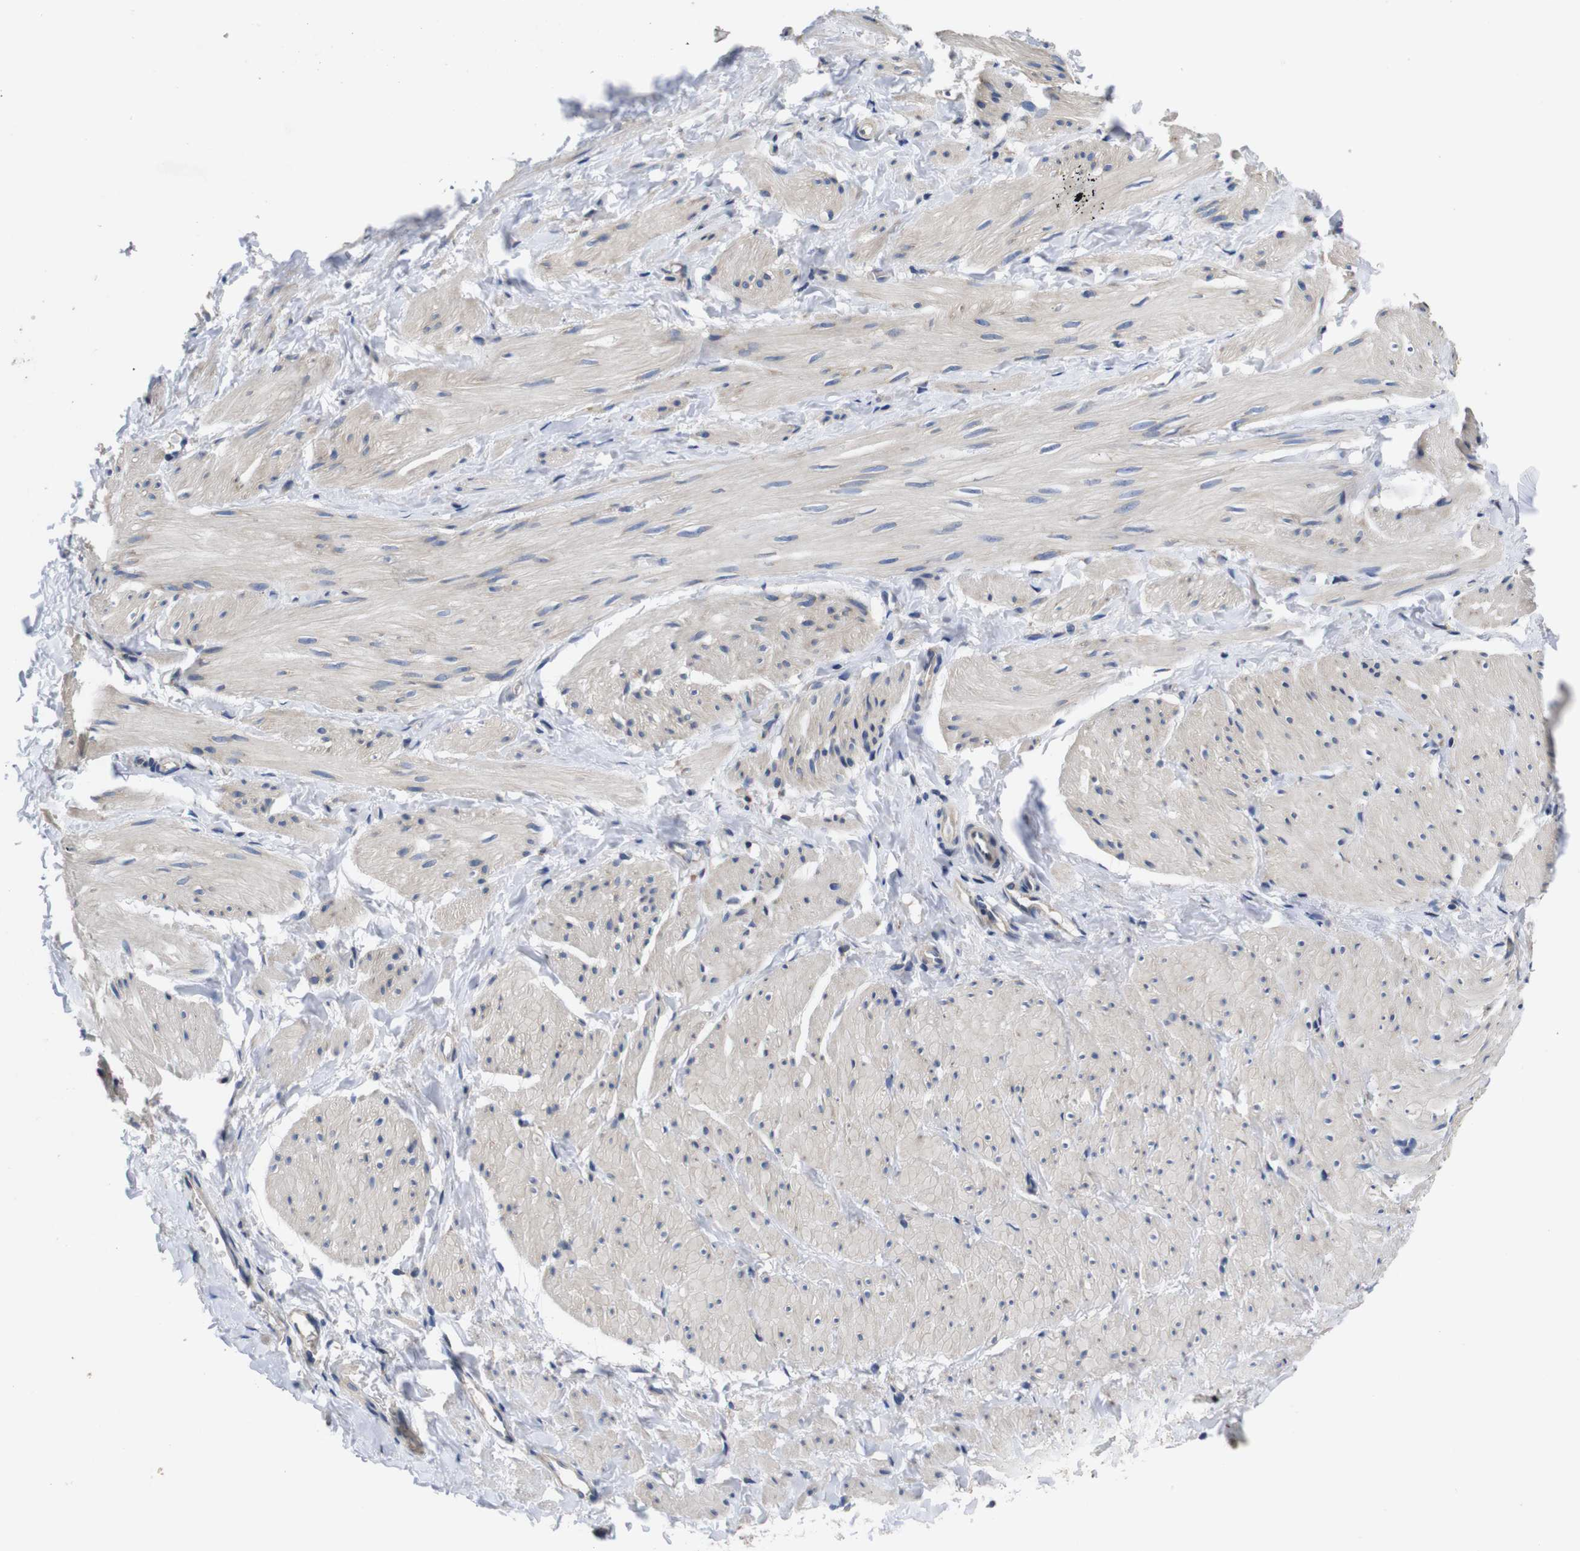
{"staining": {"intensity": "weak", "quantity": "<25%", "location": "cytoplasmic/membranous"}, "tissue": "smooth muscle", "cell_type": "Smooth muscle cells", "image_type": "normal", "snomed": [{"axis": "morphology", "description": "Normal tissue, NOS"}, {"axis": "topography", "description": "Smooth muscle"}], "caption": "This is a histopathology image of immunohistochemistry (IHC) staining of unremarkable smooth muscle, which shows no staining in smooth muscle cells.", "gene": "MARCHF7", "patient": {"sex": "male", "age": 16}}